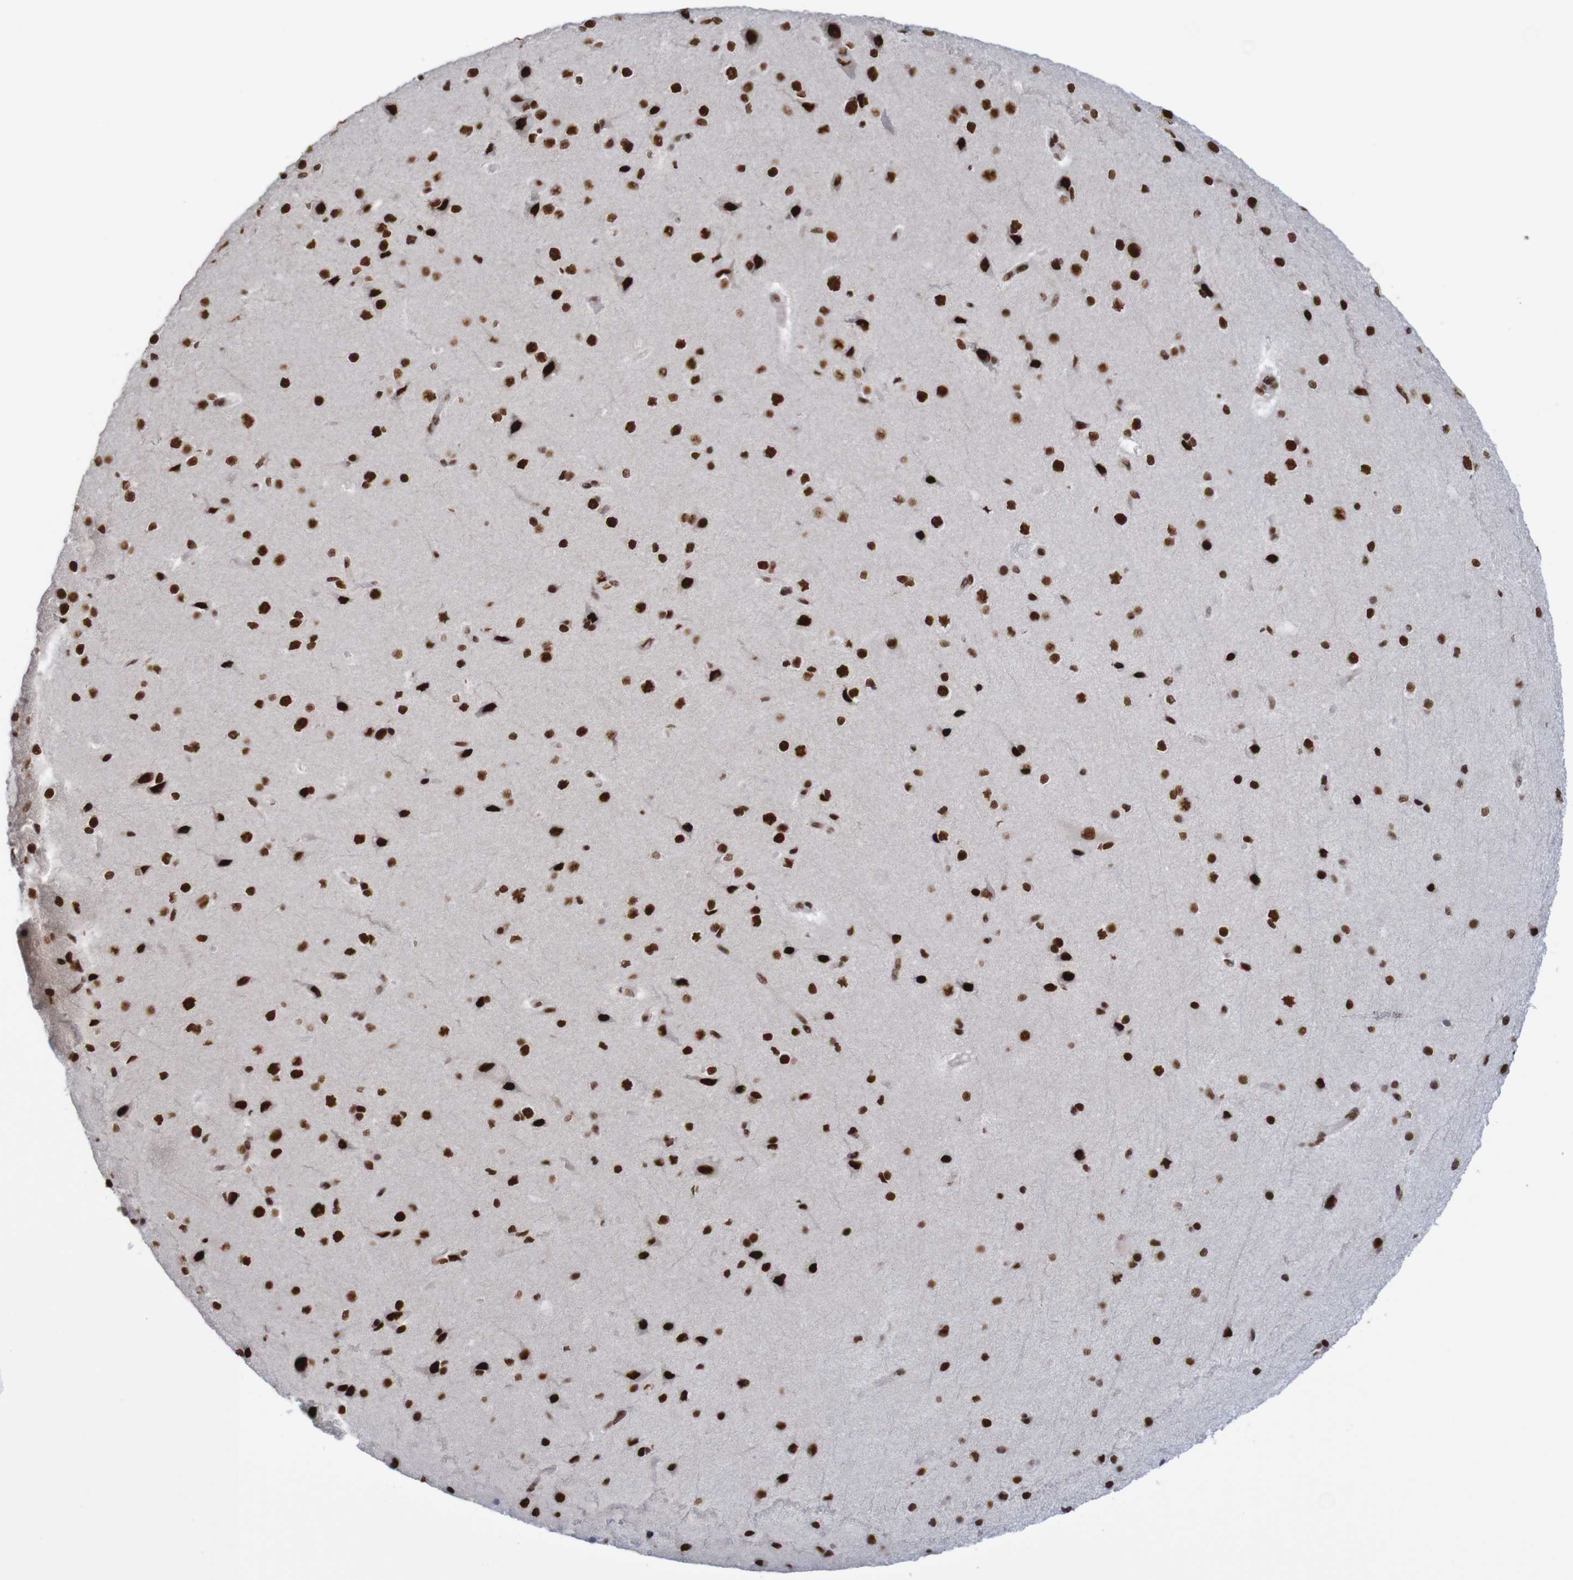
{"staining": {"intensity": "moderate", "quantity": ">75%", "location": "nuclear"}, "tissue": "cerebral cortex", "cell_type": "Endothelial cells", "image_type": "normal", "snomed": [{"axis": "morphology", "description": "Normal tissue, NOS"}, {"axis": "morphology", "description": "Developmental malformation"}, {"axis": "topography", "description": "Cerebral cortex"}], "caption": "A medium amount of moderate nuclear expression is seen in approximately >75% of endothelial cells in unremarkable cerebral cortex. (brown staining indicates protein expression, while blue staining denotes nuclei).", "gene": "THRAP3", "patient": {"sex": "female", "age": 30}}